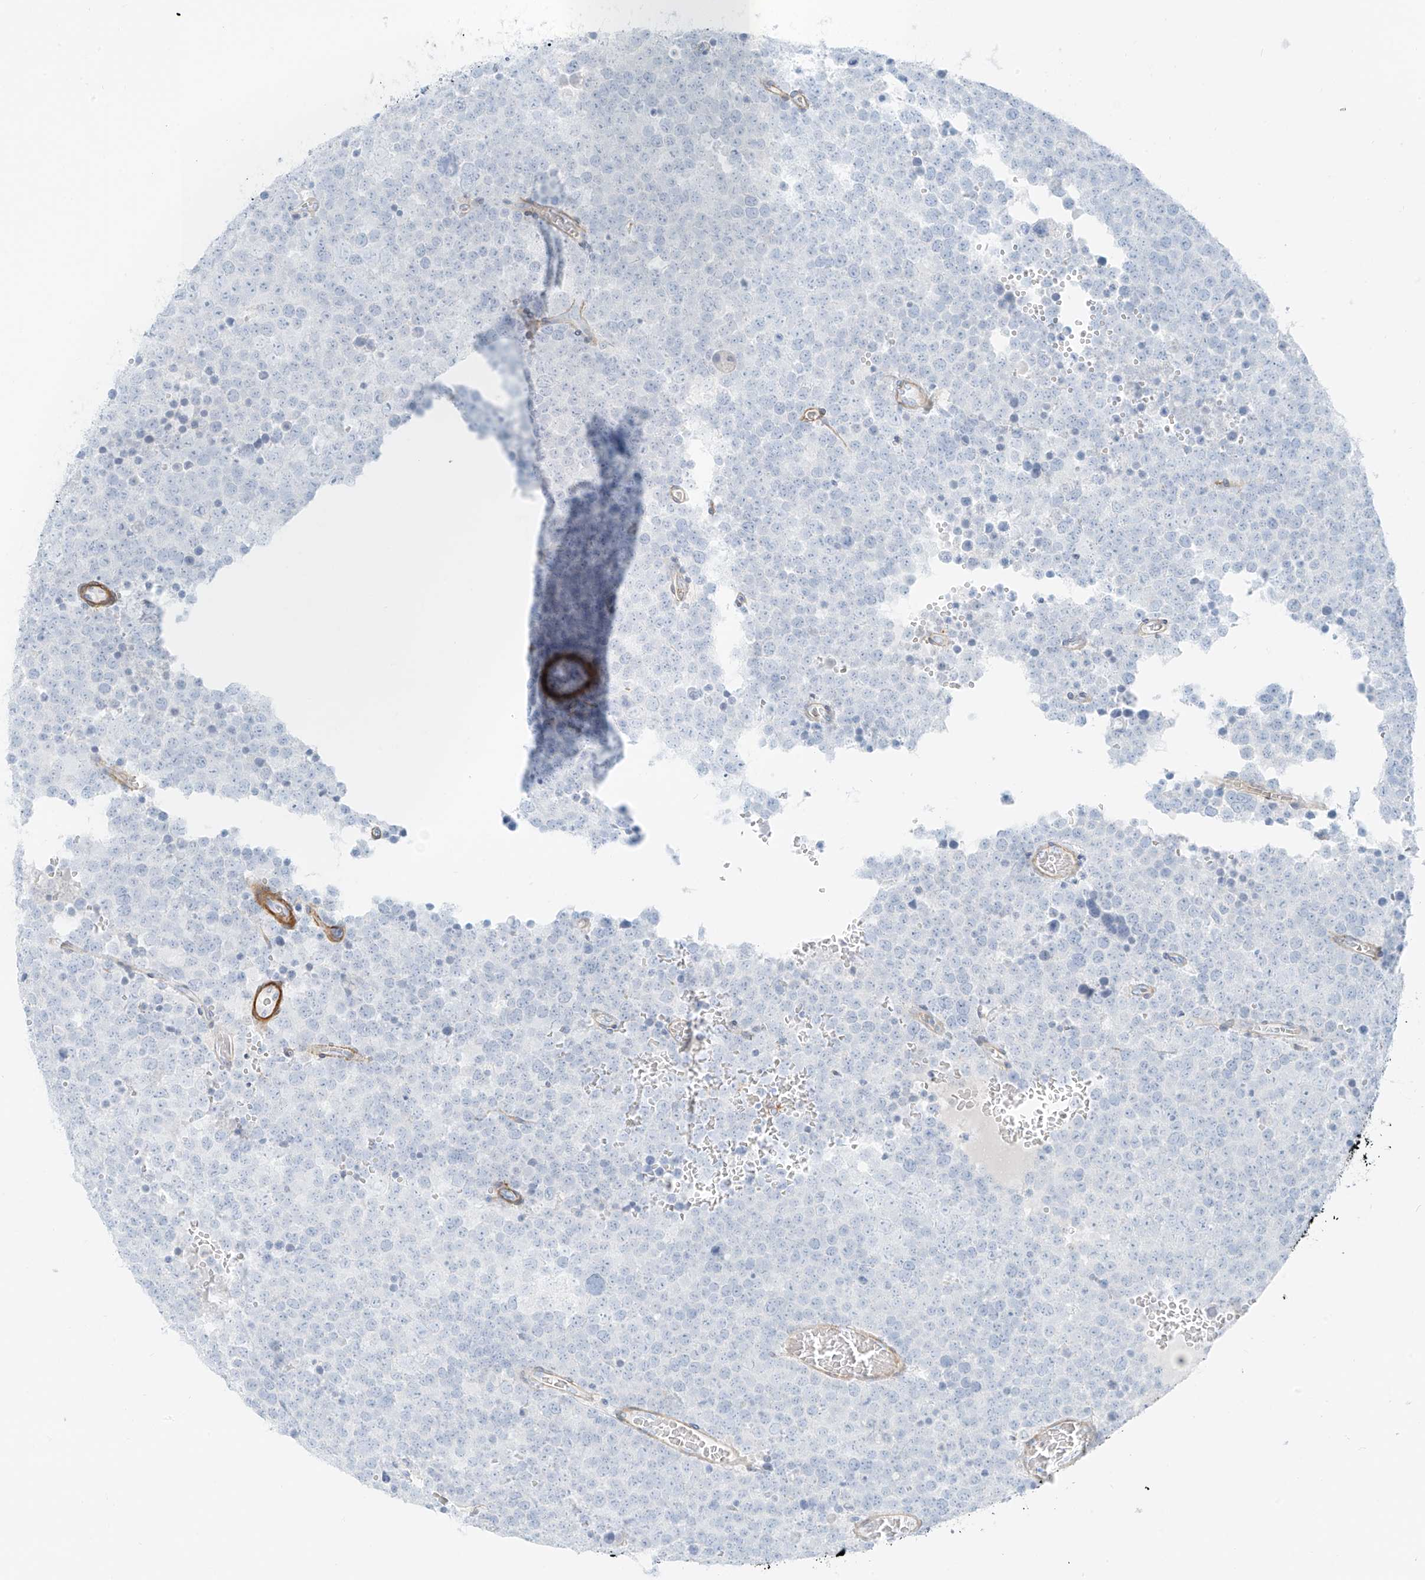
{"staining": {"intensity": "negative", "quantity": "none", "location": "none"}, "tissue": "testis cancer", "cell_type": "Tumor cells", "image_type": "cancer", "snomed": [{"axis": "morphology", "description": "Seminoma, NOS"}, {"axis": "topography", "description": "Testis"}], "caption": "A high-resolution micrograph shows immunohistochemistry (IHC) staining of testis cancer (seminoma), which reveals no significant staining in tumor cells.", "gene": "SMCP", "patient": {"sex": "male", "age": 71}}